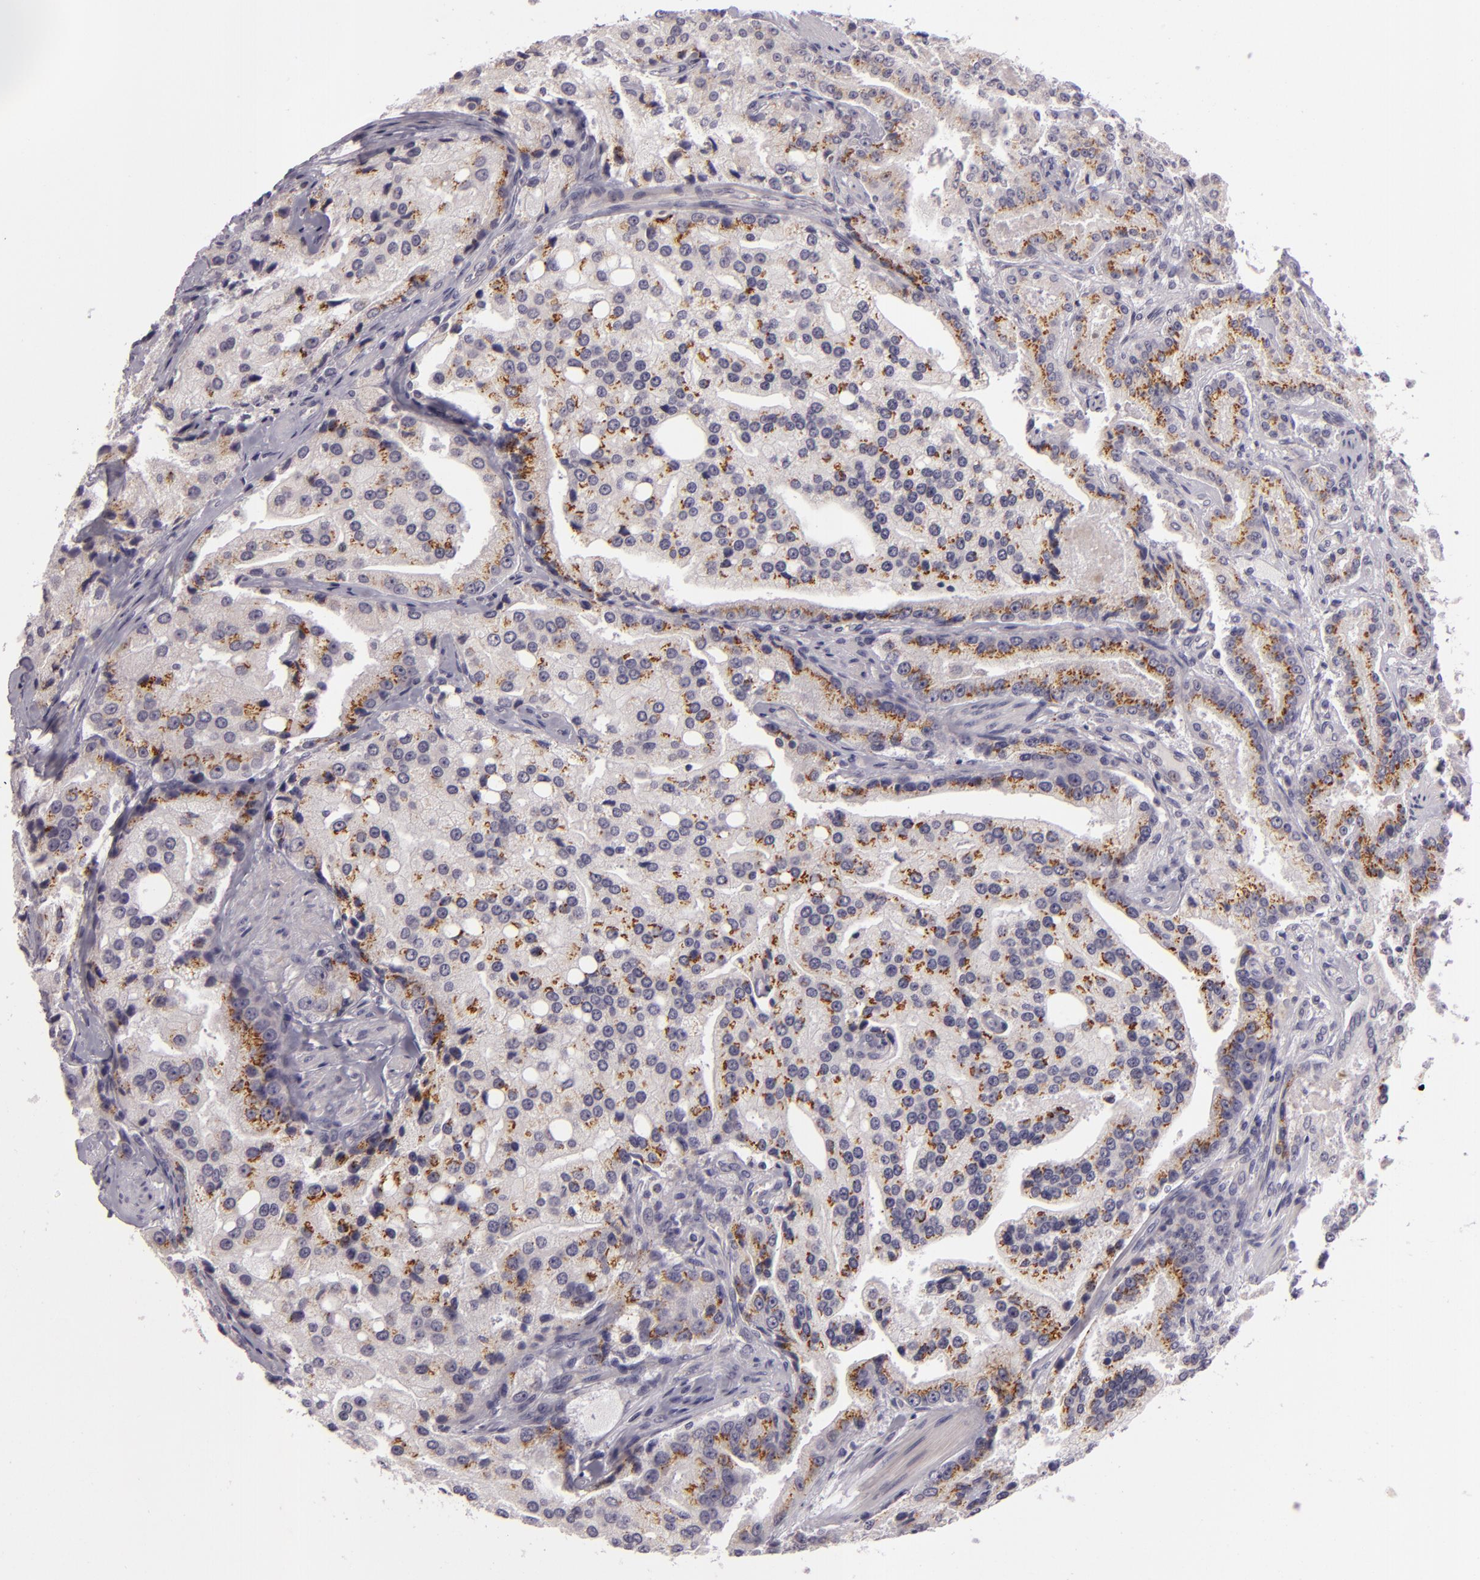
{"staining": {"intensity": "moderate", "quantity": "25%-75%", "location": "cytoplasmic/membranous"}, "tissue": "prostate cancer", "cell_type": "Tumor cells", "image_type": "cancer", "snomed": [{"axis": "morphology", "description": "Adenocarcinoma, Medium grade"}, {"axis": "topography", "description": "Prostate"}], "caption": "A micrograph showing moderate cytoplasmic/membranous expression in about 25%-75% of tumor cells in prostate medium-grade adenocarcinoma, as visualized by brown immunohistochemical staining.", "gene": "EGFL6", "patient": {"sex": "male", "age": 72}}